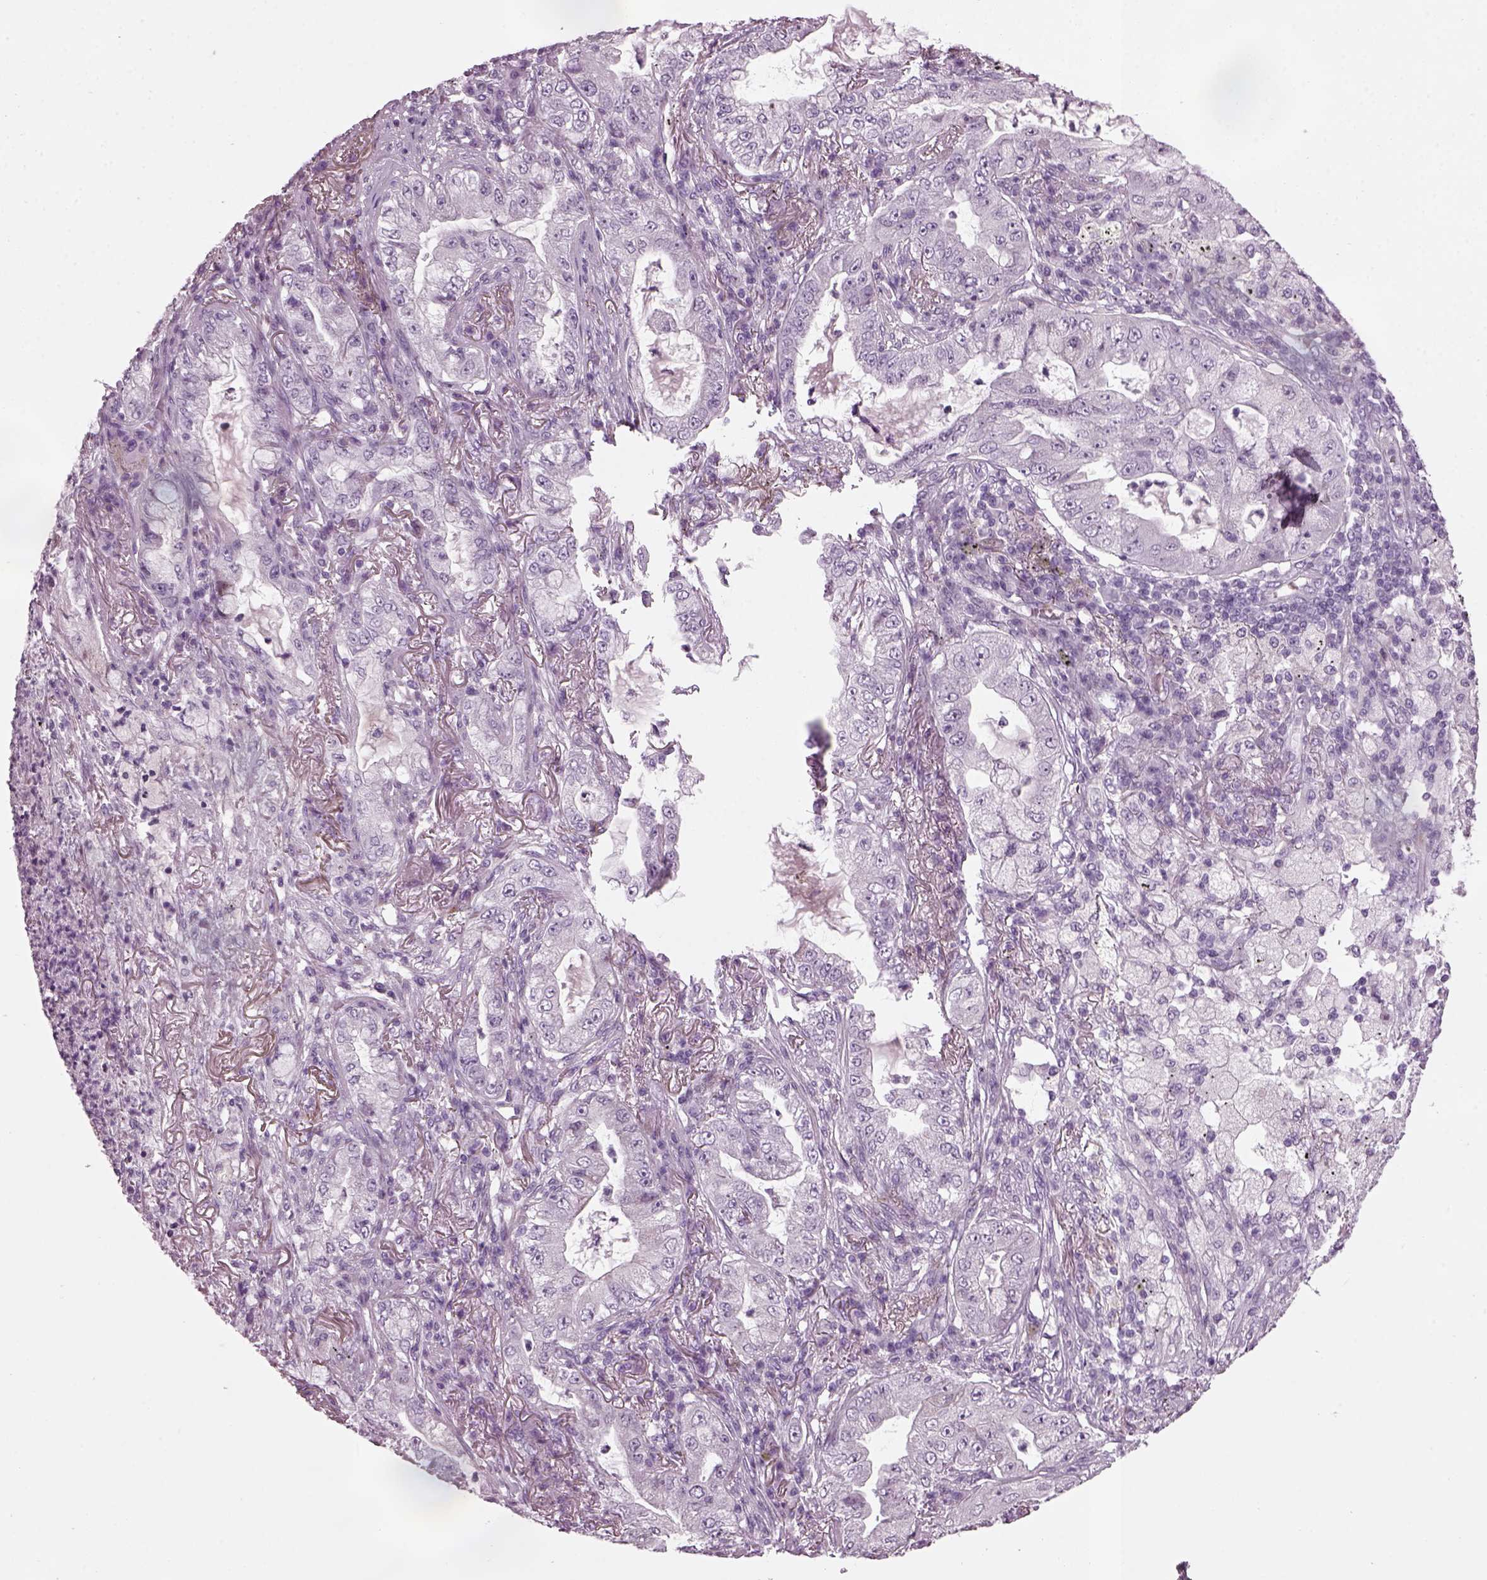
{"staining": {"intensity": "negative", "quantity": "none", "location": "none"}, "tissue": "lung cancer", "cell_type": "Tumor cells", "image_type": "cancer", "snomed": [{"axis": "morphology", "description": "Adenocarcinoma, NOS"}, {"axis": "topography", "description": "Lung"}], "caption": "Tumor cells are negative for brown protein staining in lung cancer (adenocarcinoma).", "gene": "DPYSL5", "patient": {"sex": "female", "age": 73}}